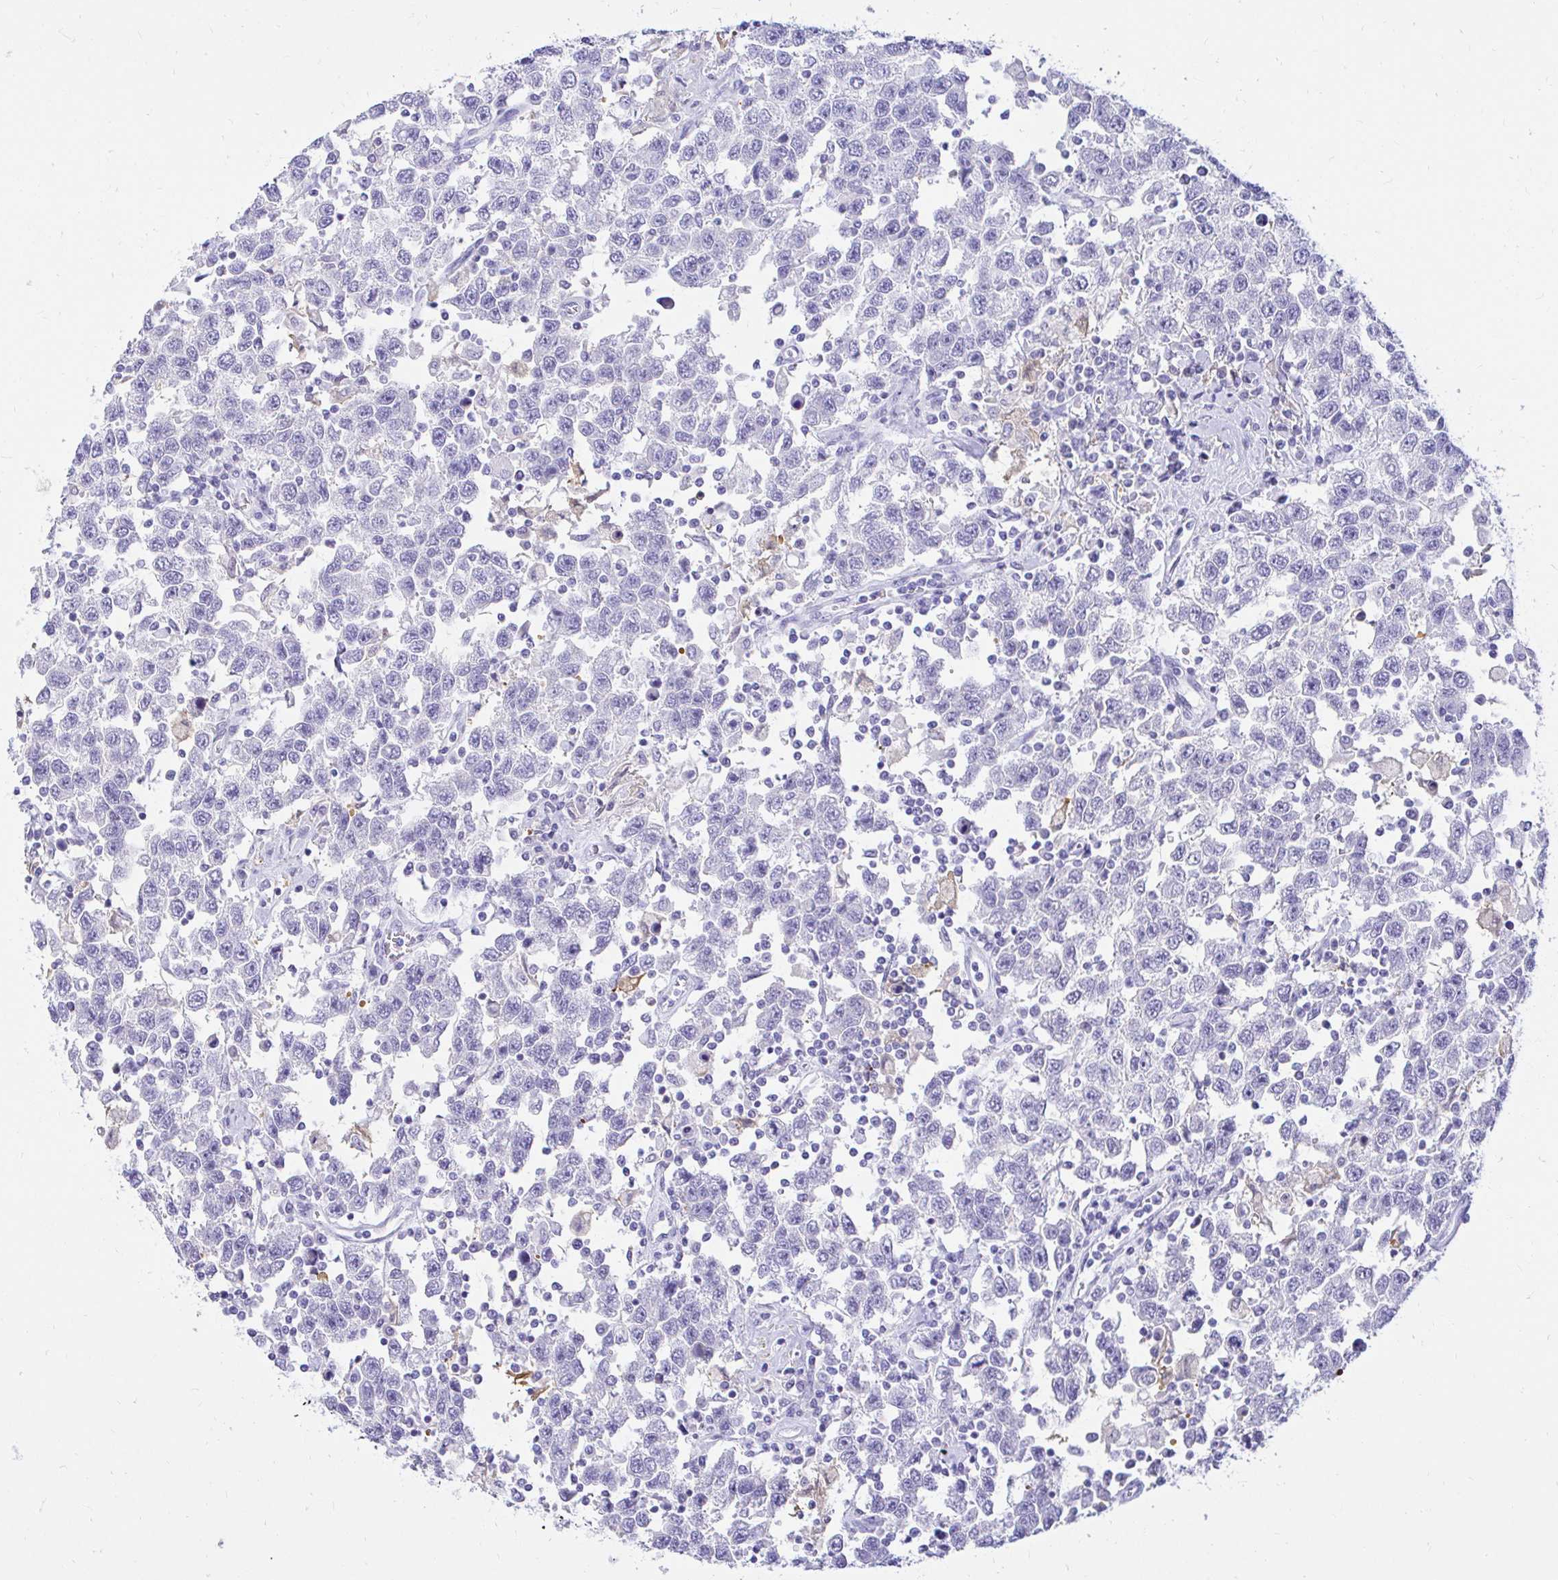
{"staining": {"intensity": "negative", "quantity": "none", "location": "none"}, "tissue": "testis cancer", "cell_type": "Tumor cells", "image_type": "cancer", "snomed": [{"axis": "morphology", "description": "Seminoma, NOS"}, {"axis": "topography", "description": "Testis"}], "caption": "Protein analysis of testis cancer shows no significant expression in tumor cells.", "gene": "FATE1", "patient": {"sex": "male", "age": 41}}